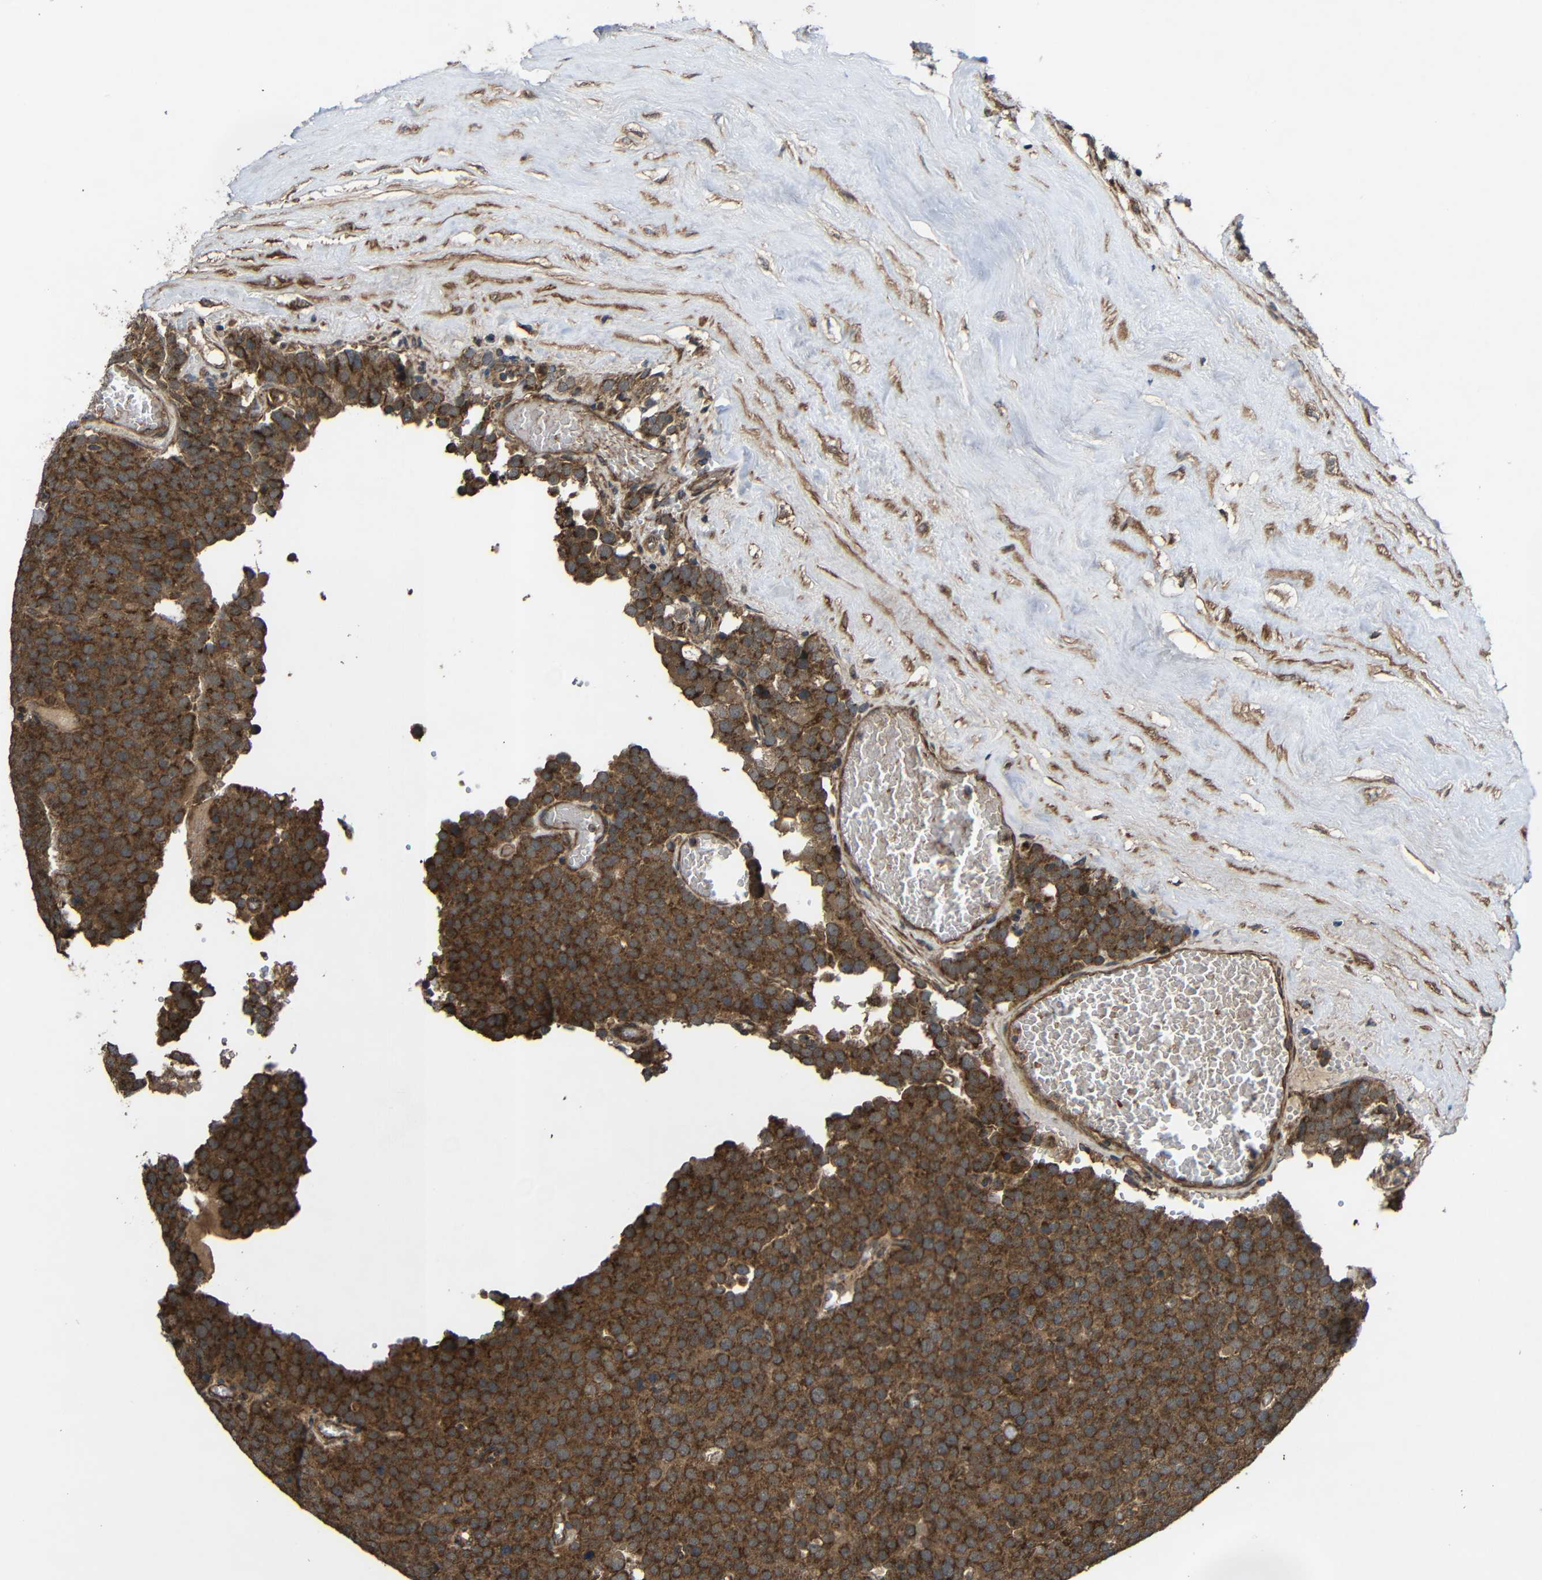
{"staining": {"intensity": "strong", "quantity": ">75%", "location": "cytoplasmic/membranous"}, "tissue": "testis cancer", "cell_type": "Tumor cells", "image_type": "cancer", "snomed": [{"axis": "morphology", "description": "Normal tissue, NOS"}, {"axis": "morphology", "description": "Seminoma, NOS"}, {"axis": "topography", "description": "Testis"}], "caption": "High-power microscopy captured an immunohistochemistry (IHC) histopathology image of testis cancer, revealing strong cytoplasmic/membranous staining in approximately >75% of tumor cells.", "gene": "C1GALT1", "patient": {"sex": "male", "age": 71}}